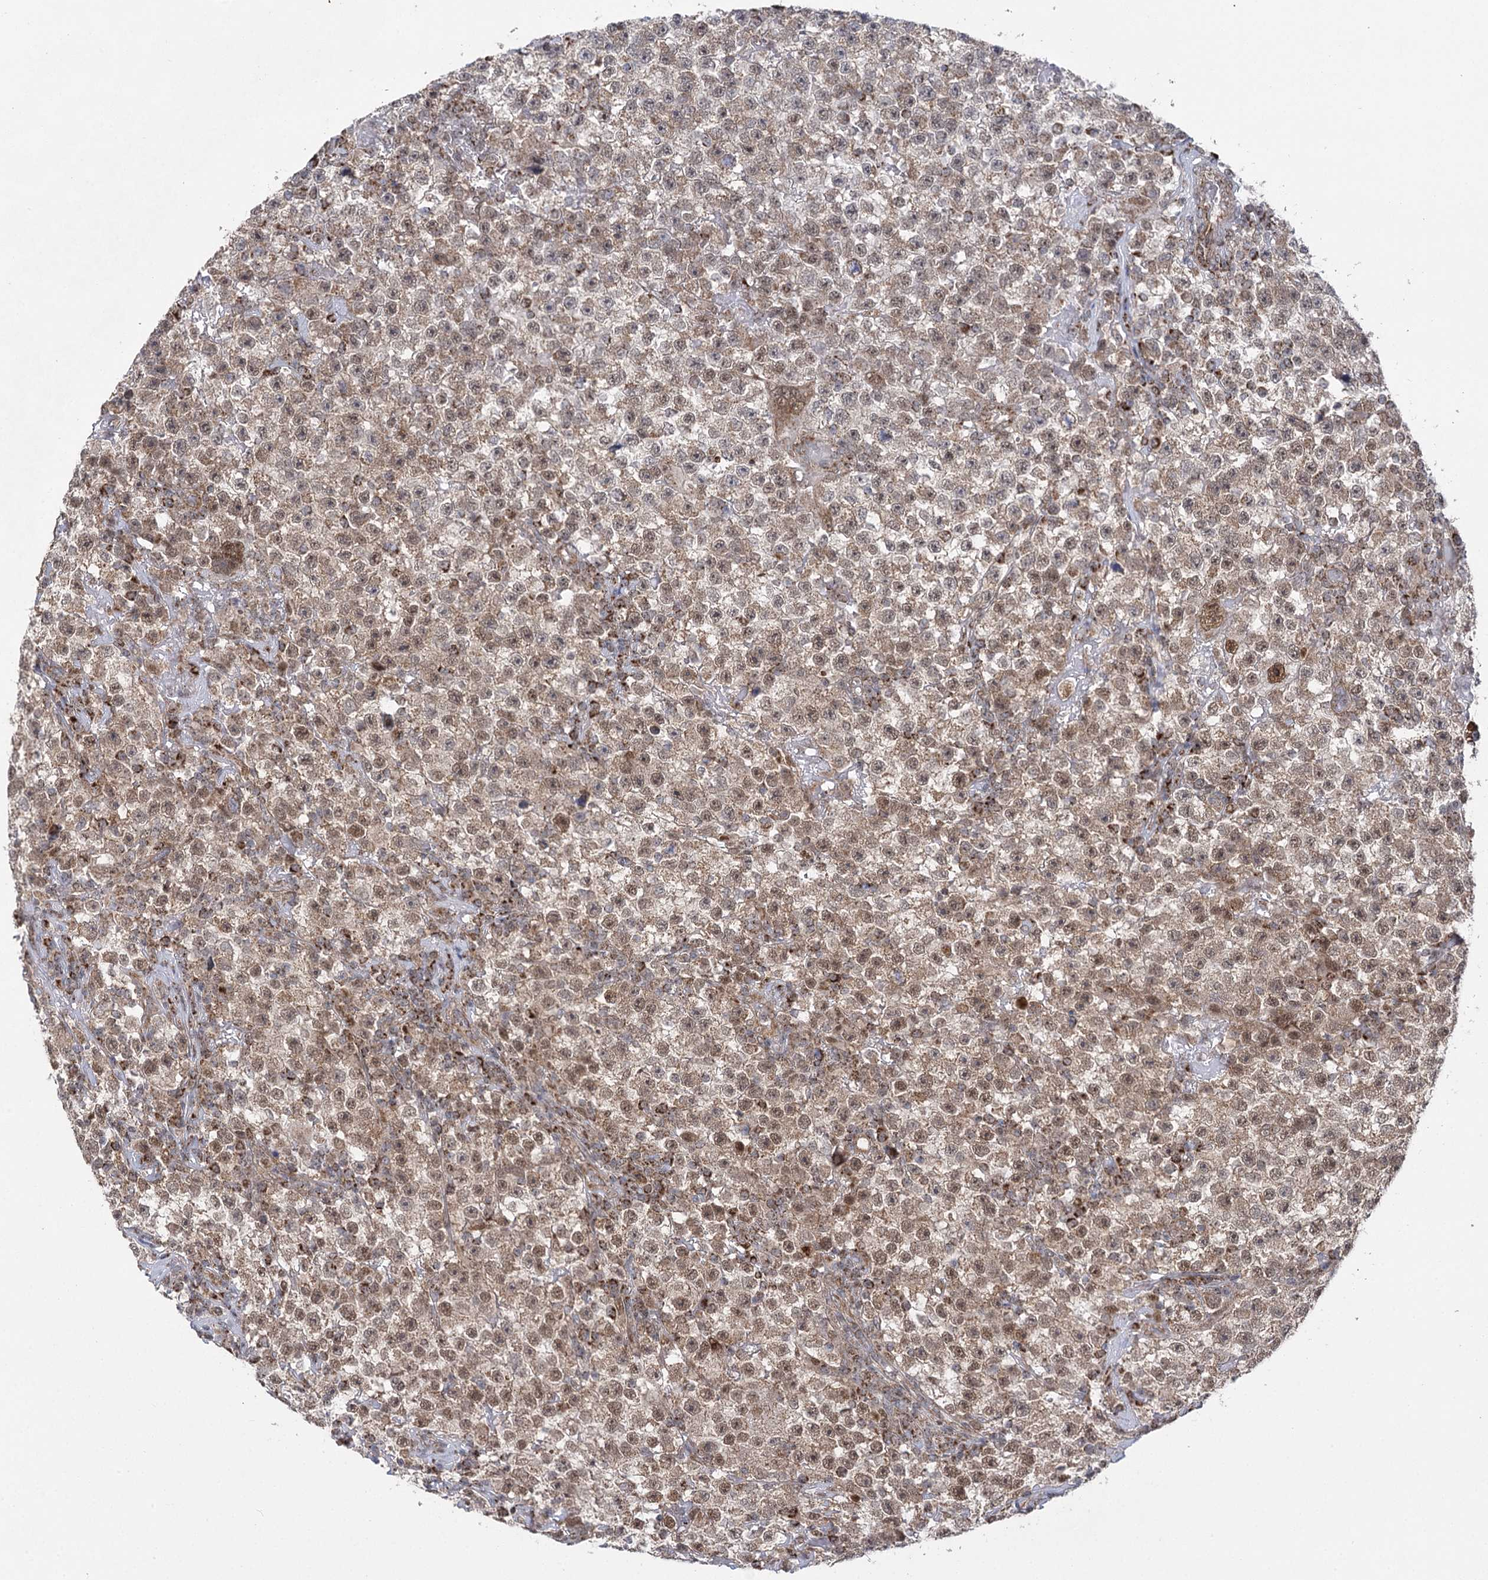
{"staining": {"intensity": "moderate", "quantity": ">75%", "location": "cytoplasmic/membranous,nuclear"}, "tissue": "testis cancer", "cell_type": "Tumor cells", "image_type": "cancer", "snomed": [{"axis": "morphology", "description": "Seminoma, NOS"}, {"axis": "topography", "description": "Testis"}], "caption": "Brown immunohistochemical staining in seminoma (testis) reveals moderate cytoplasmic/membranous and nuclear staining in about >75% of tumor cells.", "gene": "SLC4A1AP", "patient": {"sex": "male", "age": 22}}